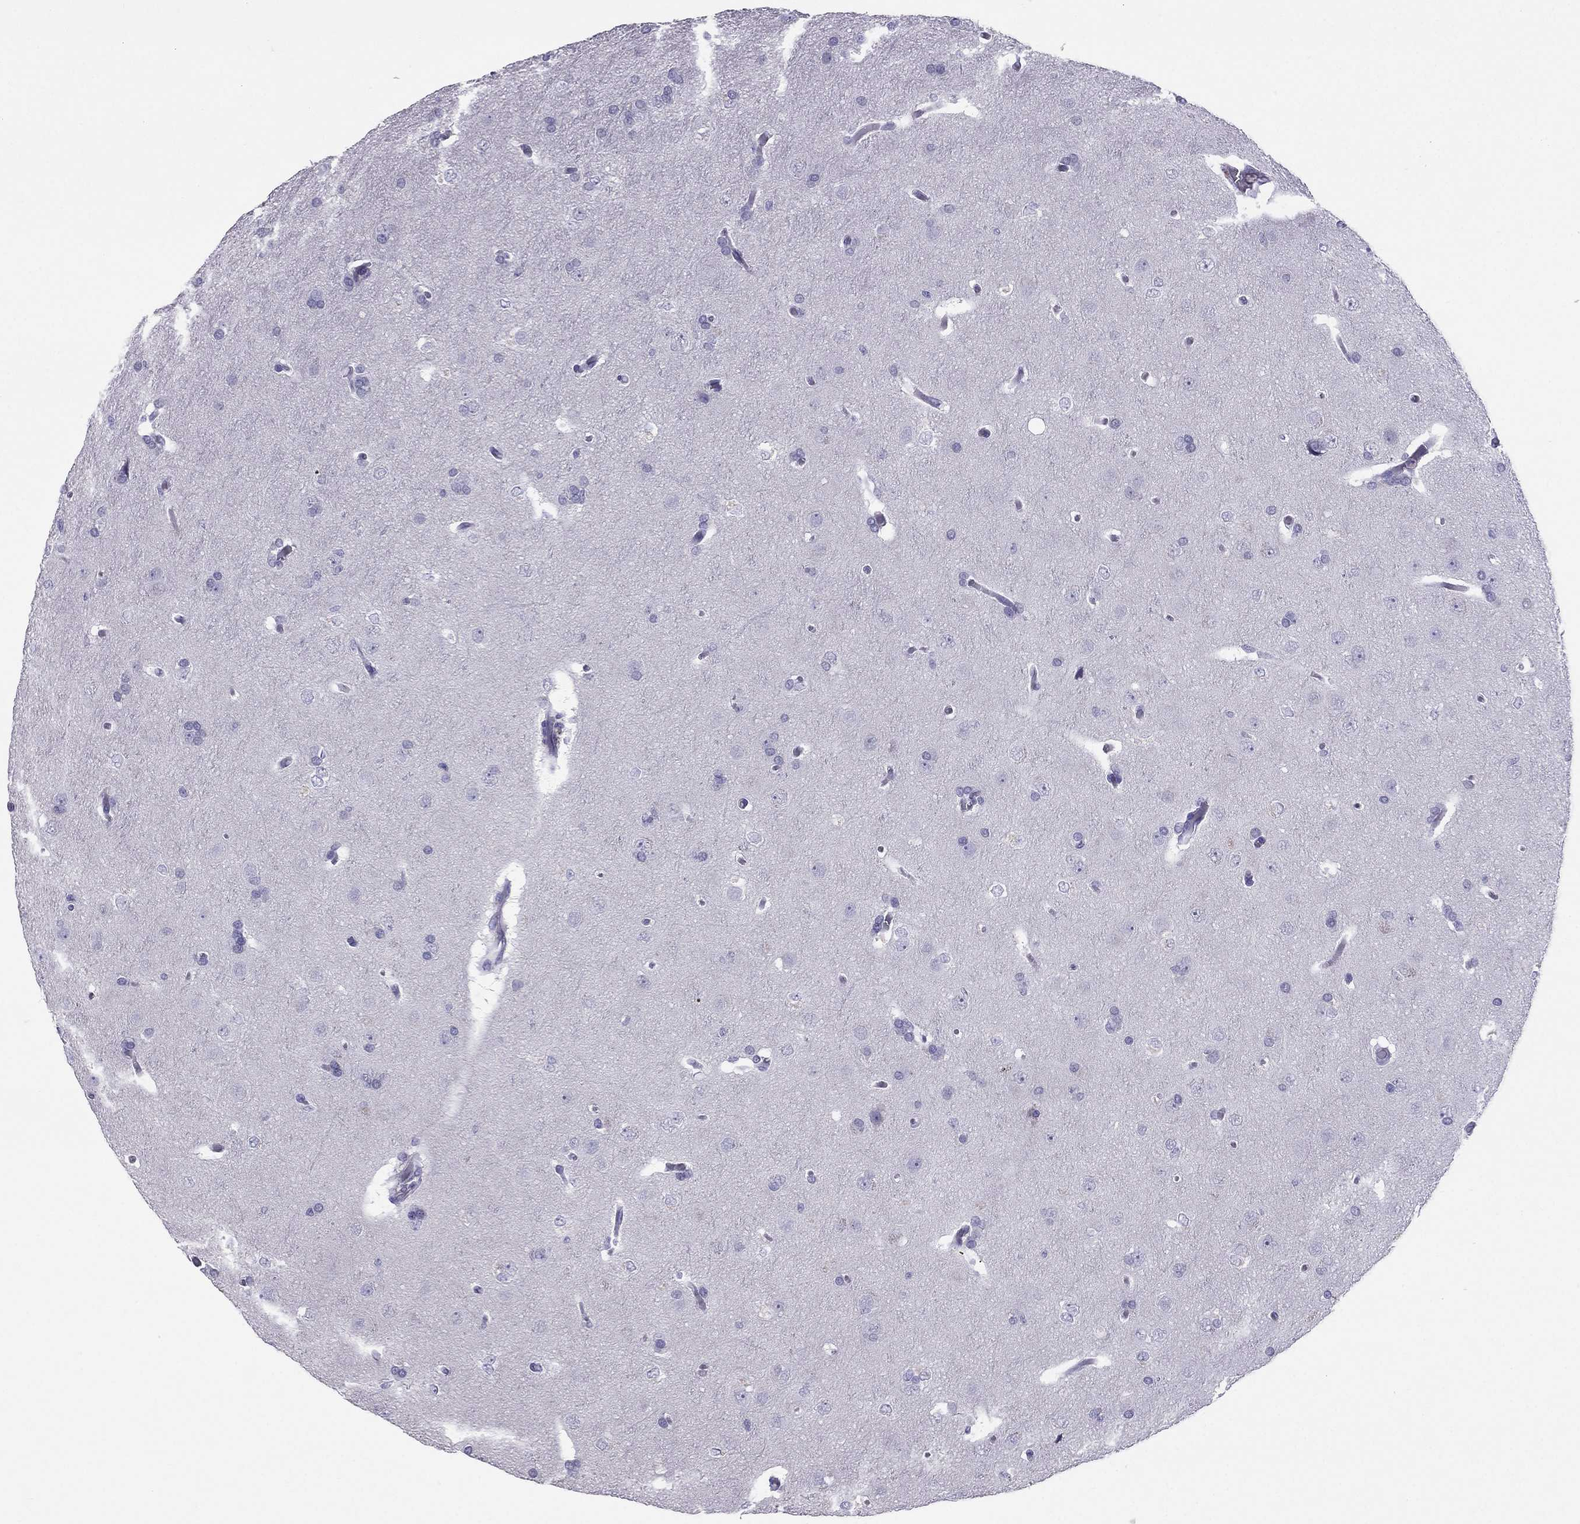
{"staining": {"intensity": "negative", "quantity": "none", "location": "none"}, "tissue": "glioma", "cell_type": "Tumor cells", "image_type": "cancer", "snomed": [{"axis": "morphology", "description": "Glioma, malignant, Low grade"}, {"axis": "topography", "description": "Brain"}], "caption": "Immunohistochemistry image of malignant glioma (low-grade) stained for a protein (brown), which reveals no expression in tumor cells. Nuclei are stained in blue.", "gene": "CROCC2", "patient": {"sex": "female", "age": 32}}